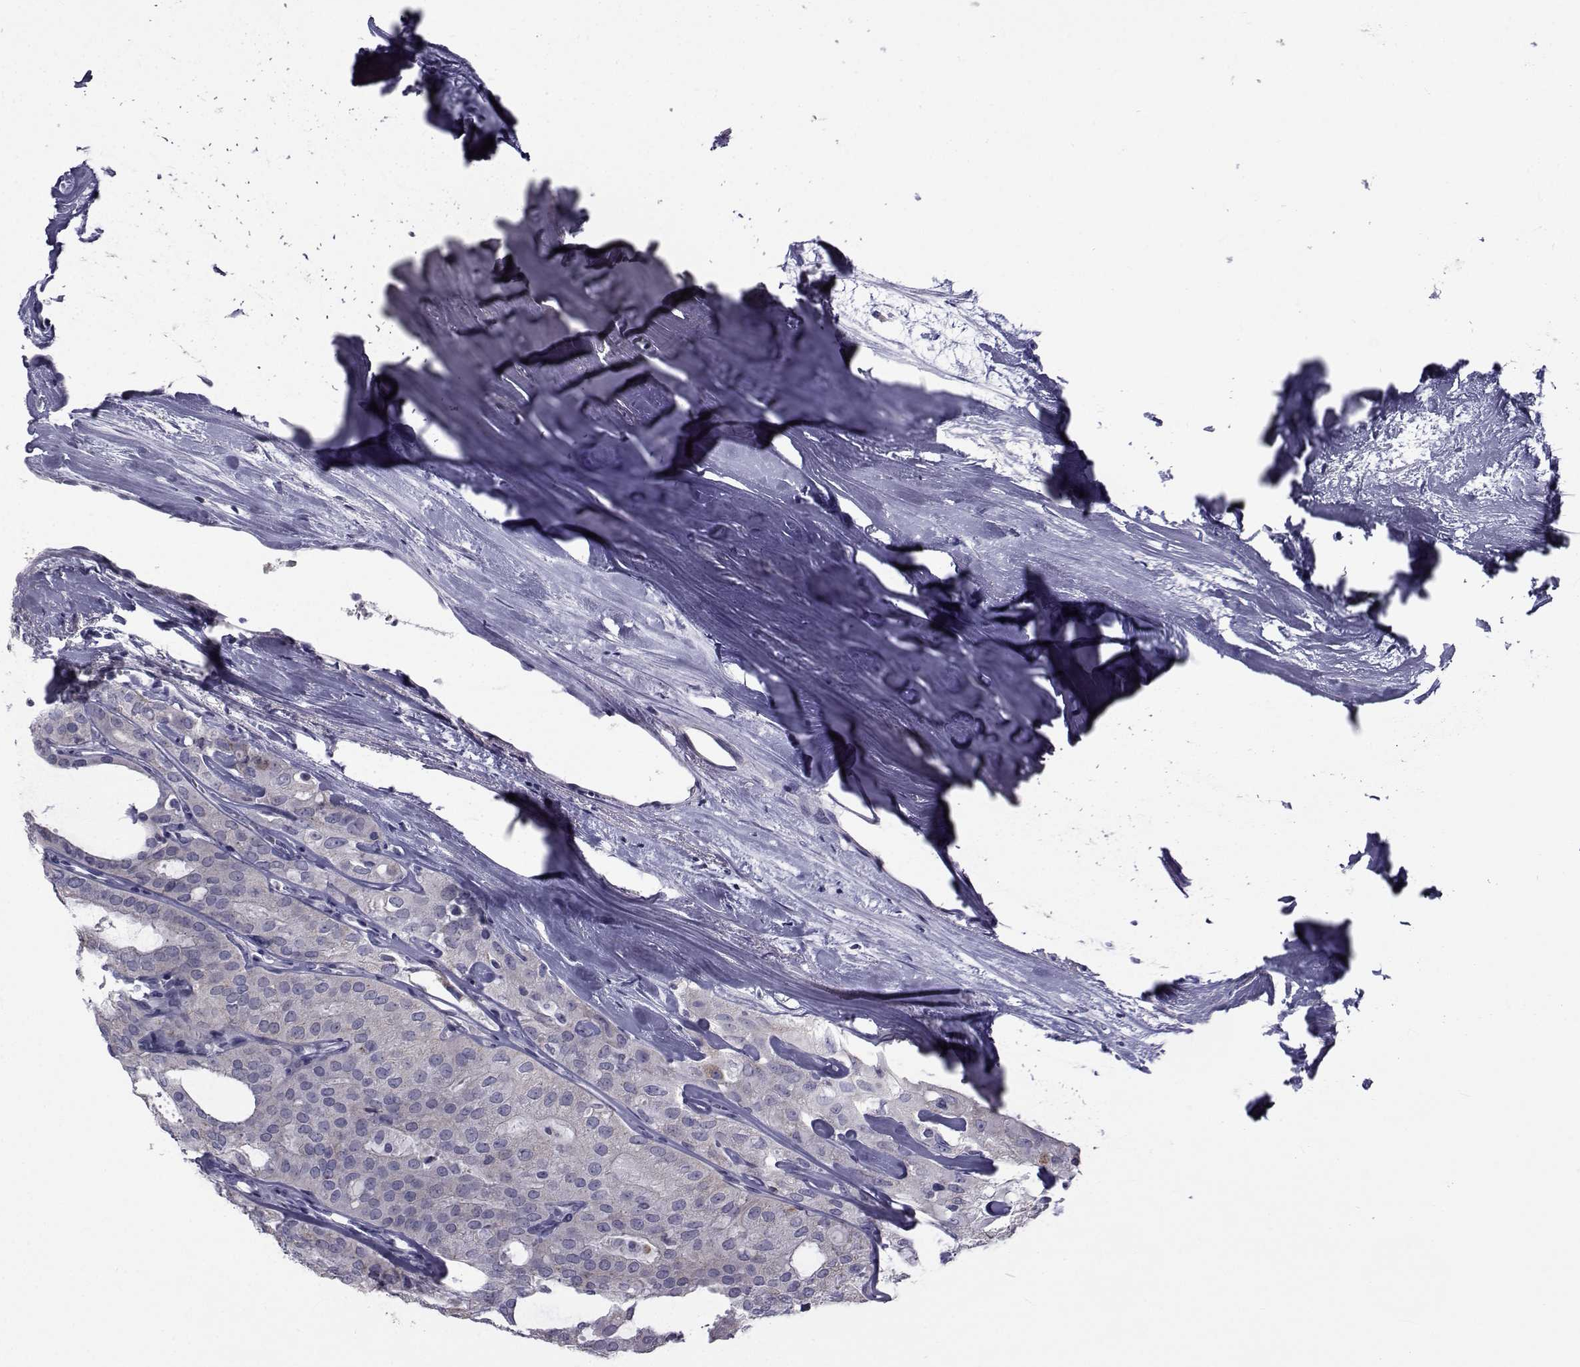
{"staining": {"intensity": "weak", "quantity": ">75%", "location": "cytoplasmic/membranous"}, "tissue": "thyroid cancer", "cell_type": "Tumor cells", "image_type": "cancer", "snomed": [{"axis": "morphology", "description": "Follicular adenoma carcinoma, NOS"}, {"axis": "topography", "description": "Thyroid gland"}], "caption": "Human thyroid cancer stained with a protein marker displays weak staining in tumor cells.", "gene": "FDXR", "patient": {"sex": "male", "age": 75}}